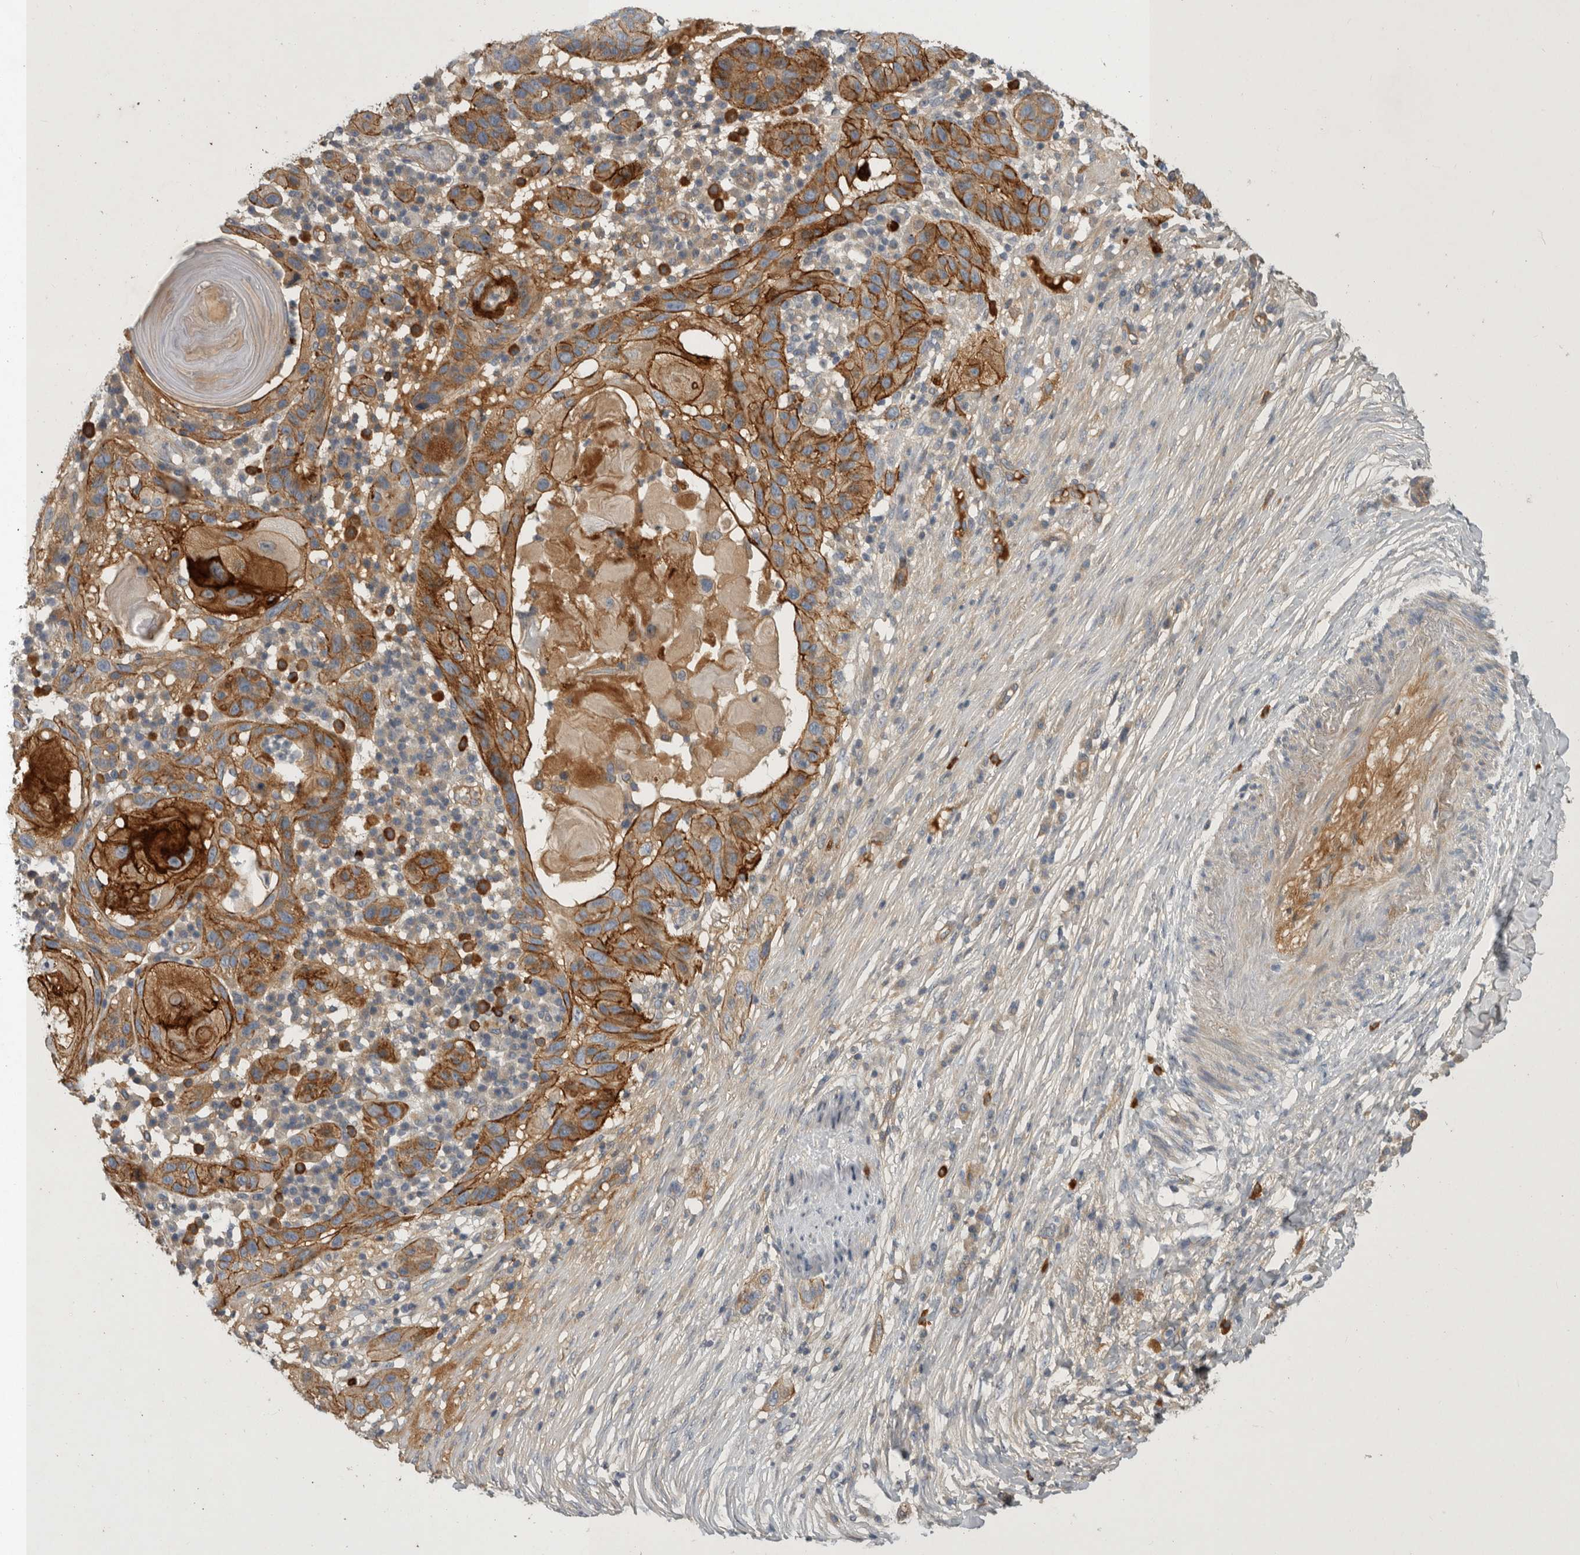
{"staining": {"intensity": "strong", "quantity": ">75%", "location": "cytoplasmic/membranous"}, "tissue": "skin cancer", "cell_type": "Tumor cells", "image_type": "cancer", "snomed": [{"axis": "morphology", "description": "Normal tissue, NOS"}, {"axis": "morphology", "description": "Squamous cell carcinoma, NOS"}, {"axis": "topography", "description": "Skin"}], "caption": "High-power microscopy captured an IHC micrograph of squamous cell carcinoma (skin), revealing strong cytoplasmic/membranous staining in about >75% of tumor cells.", "gene": "MLPH", "patient": {"sex": "female", "age": 96}}